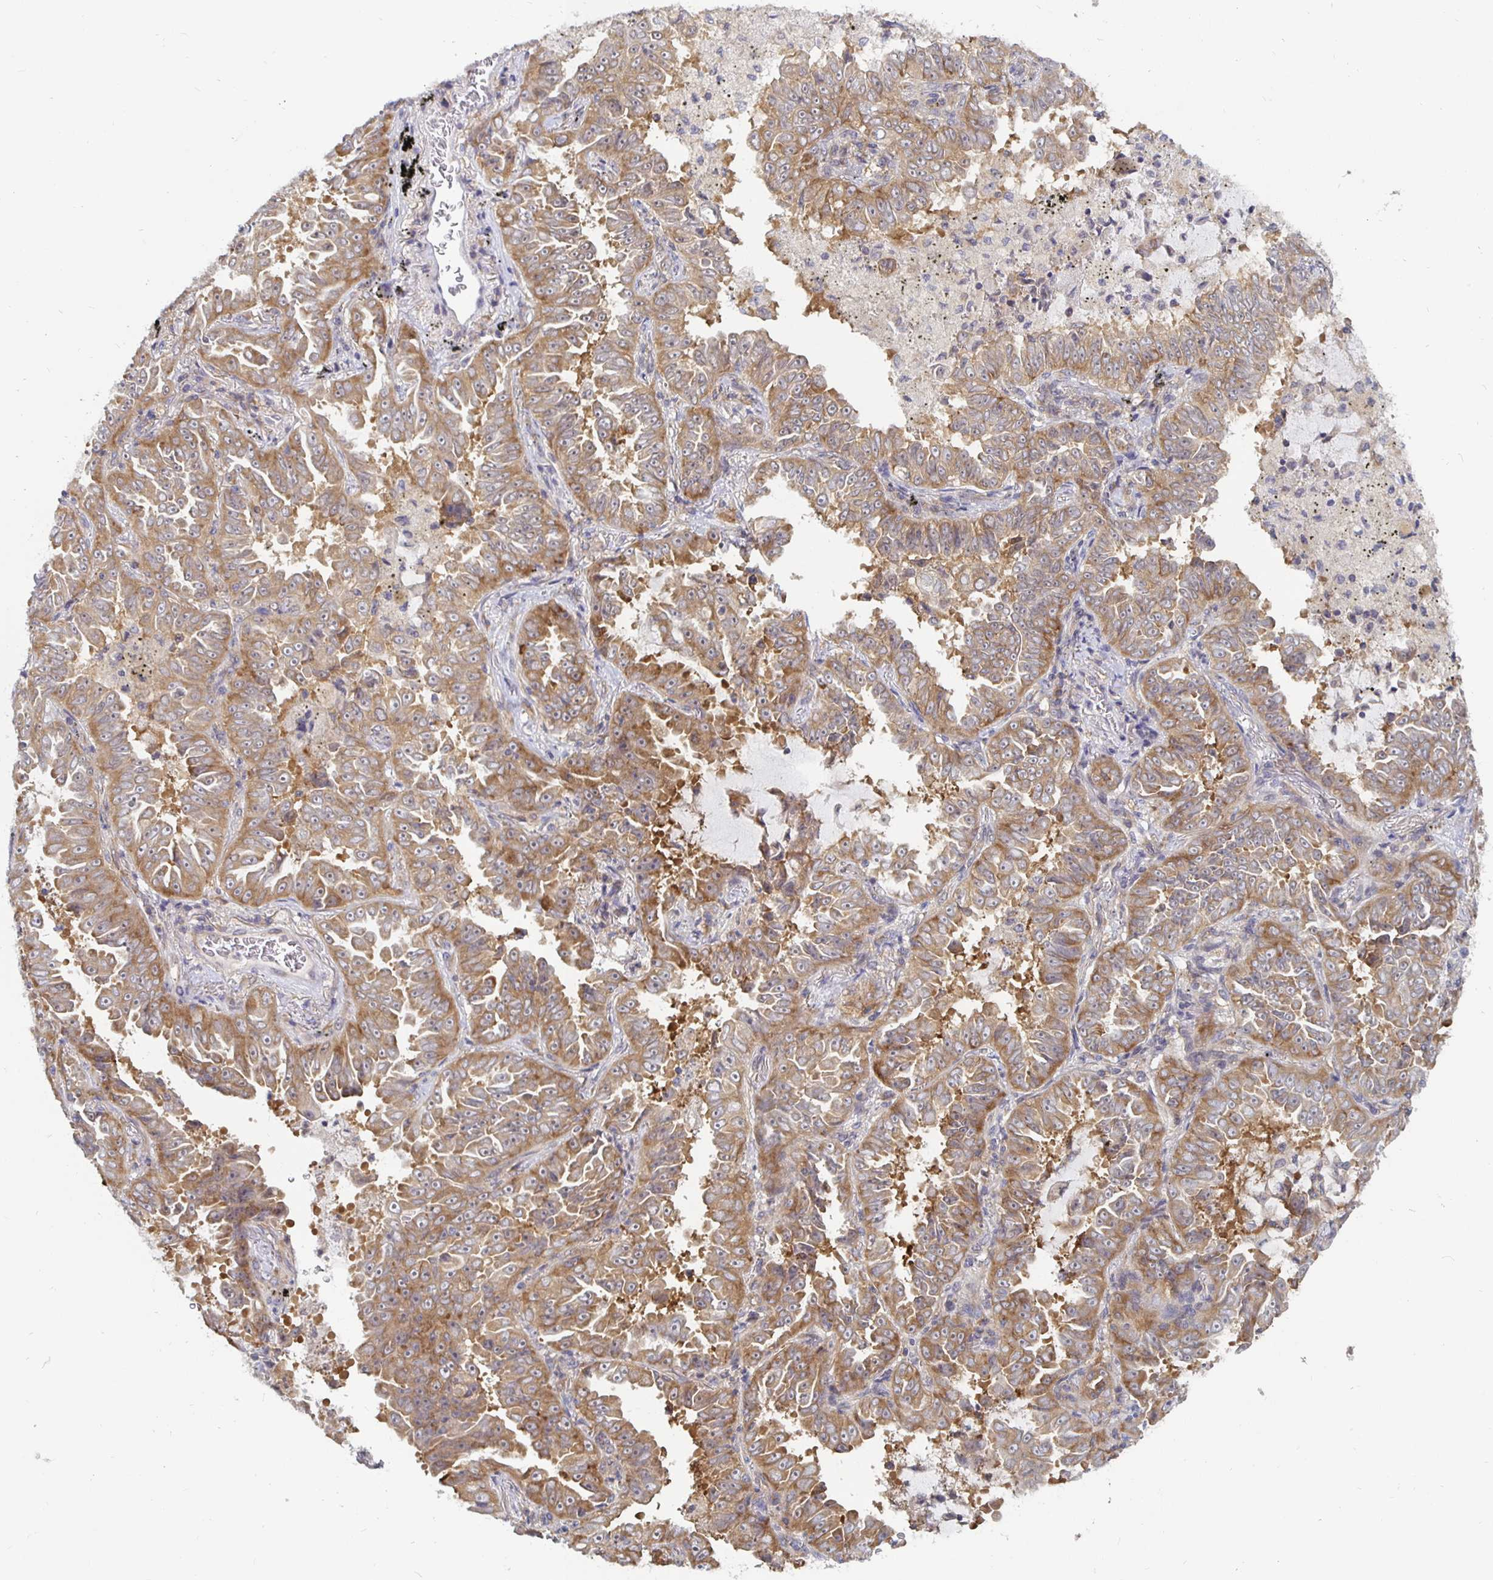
{"staining": {"intensity": "moderate", "quantity": ">75%", "location": "cytoplasmic/membranous"}, "tissue": "lung cancer", "cell_type": "Tumor cells", "image_type": "cancer", "snomed": [{"axis": "morphology", "description": "Adenocarcinoma, NOS"}, {"axis": "topography", "description": "Lung"}], "caption": "Tumor cells show moderate cytoplasmic/membranous positivity in about >75% of cells in adenocarcinoma (lung).", "gene": "PDAP1", "patient": {"sex": "female", "age": 52}}